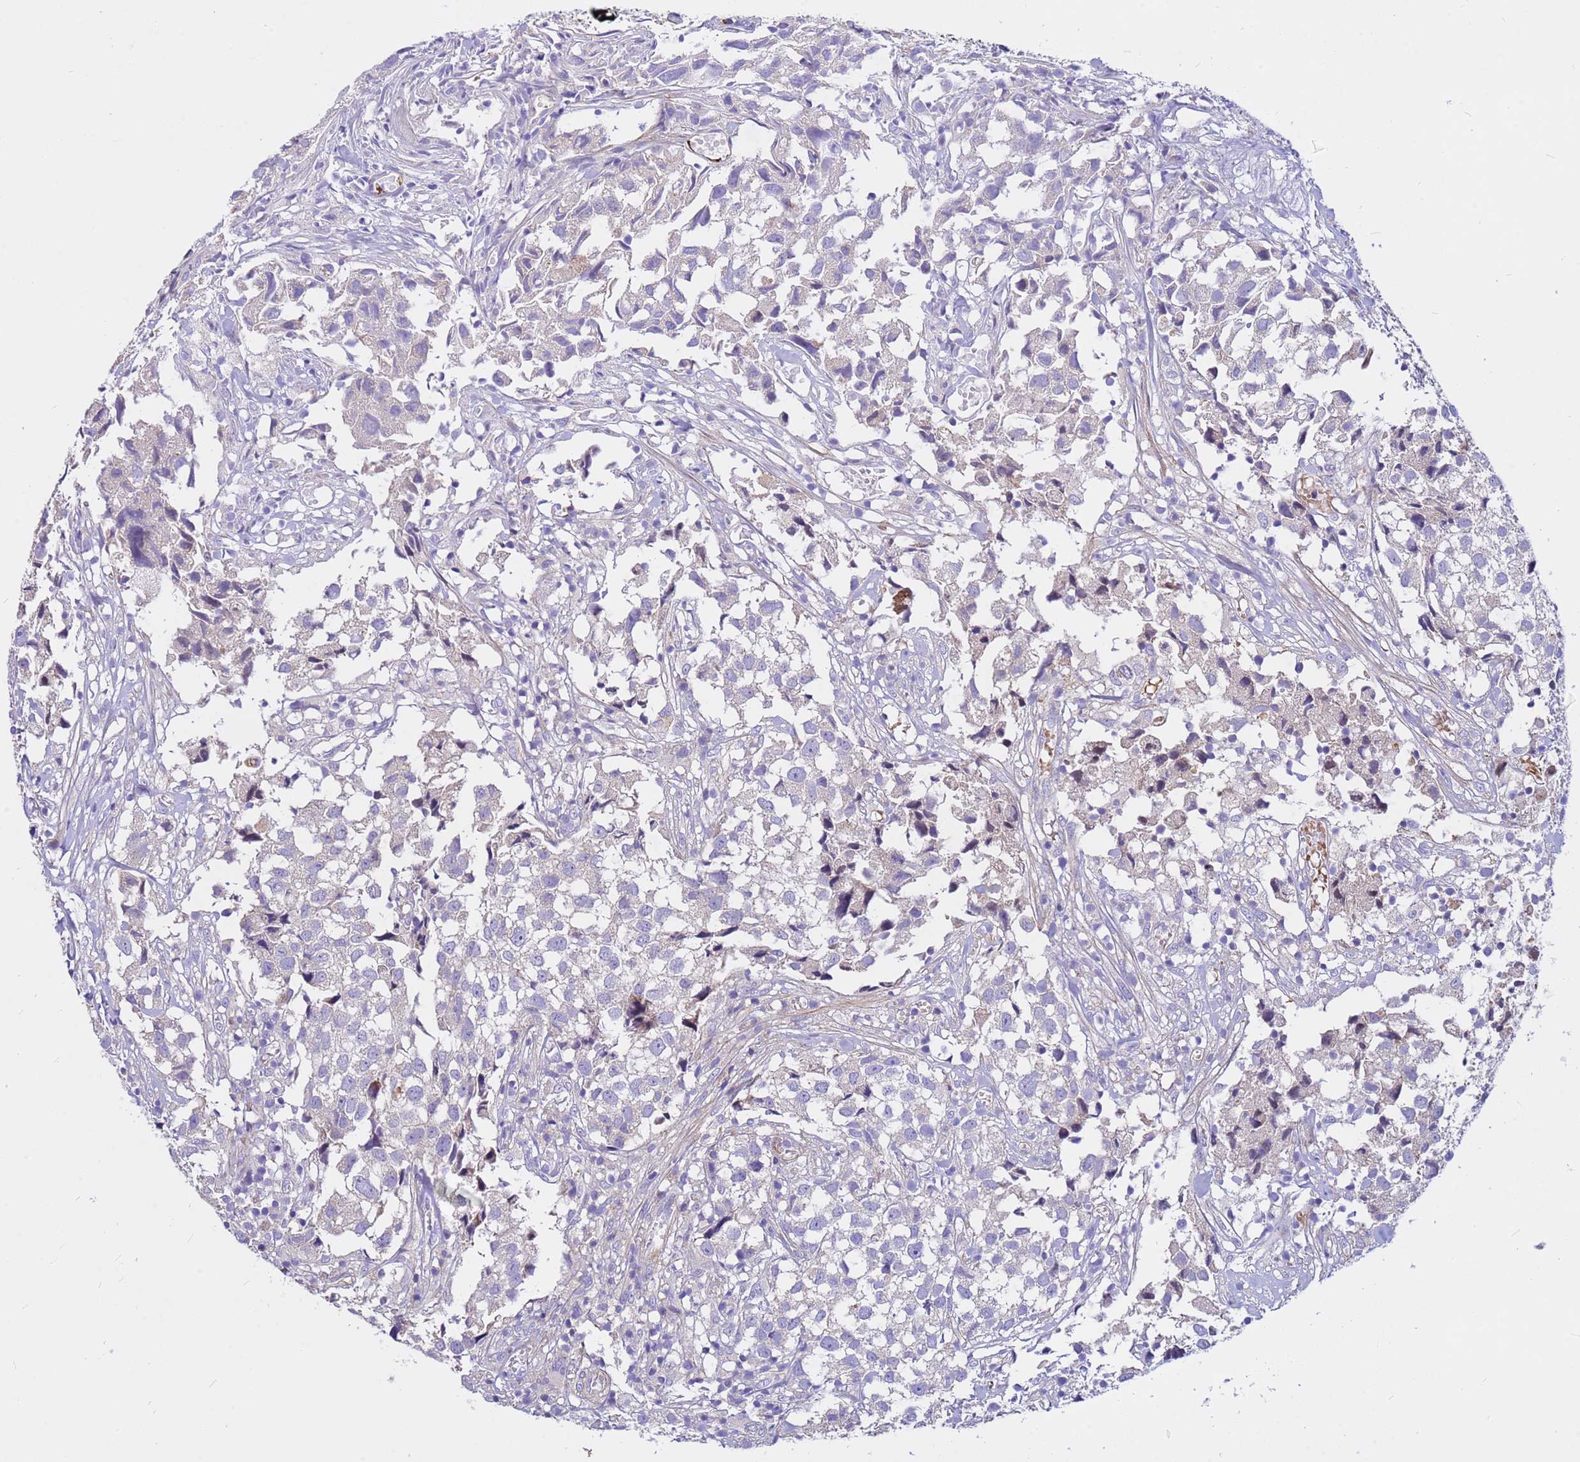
{"staining": {"intensity": "negative", "quantity": "none", "location": "none"}, "tissue": "urothelial cancer", "cell_type": "Tumor cells", "image_type": "cancer", "snomed": [{"axis": "morphology", "description": "Urothelial carcinoma, High grade"}, {"axis": "topography", "description": "Urinary bladder"}], "caption": "Tumor cells show no significant positivity in urothelial carcinoma (high-grade).", "gene": "CRHBP", "patient": {"sex": "female", "age": 75}}